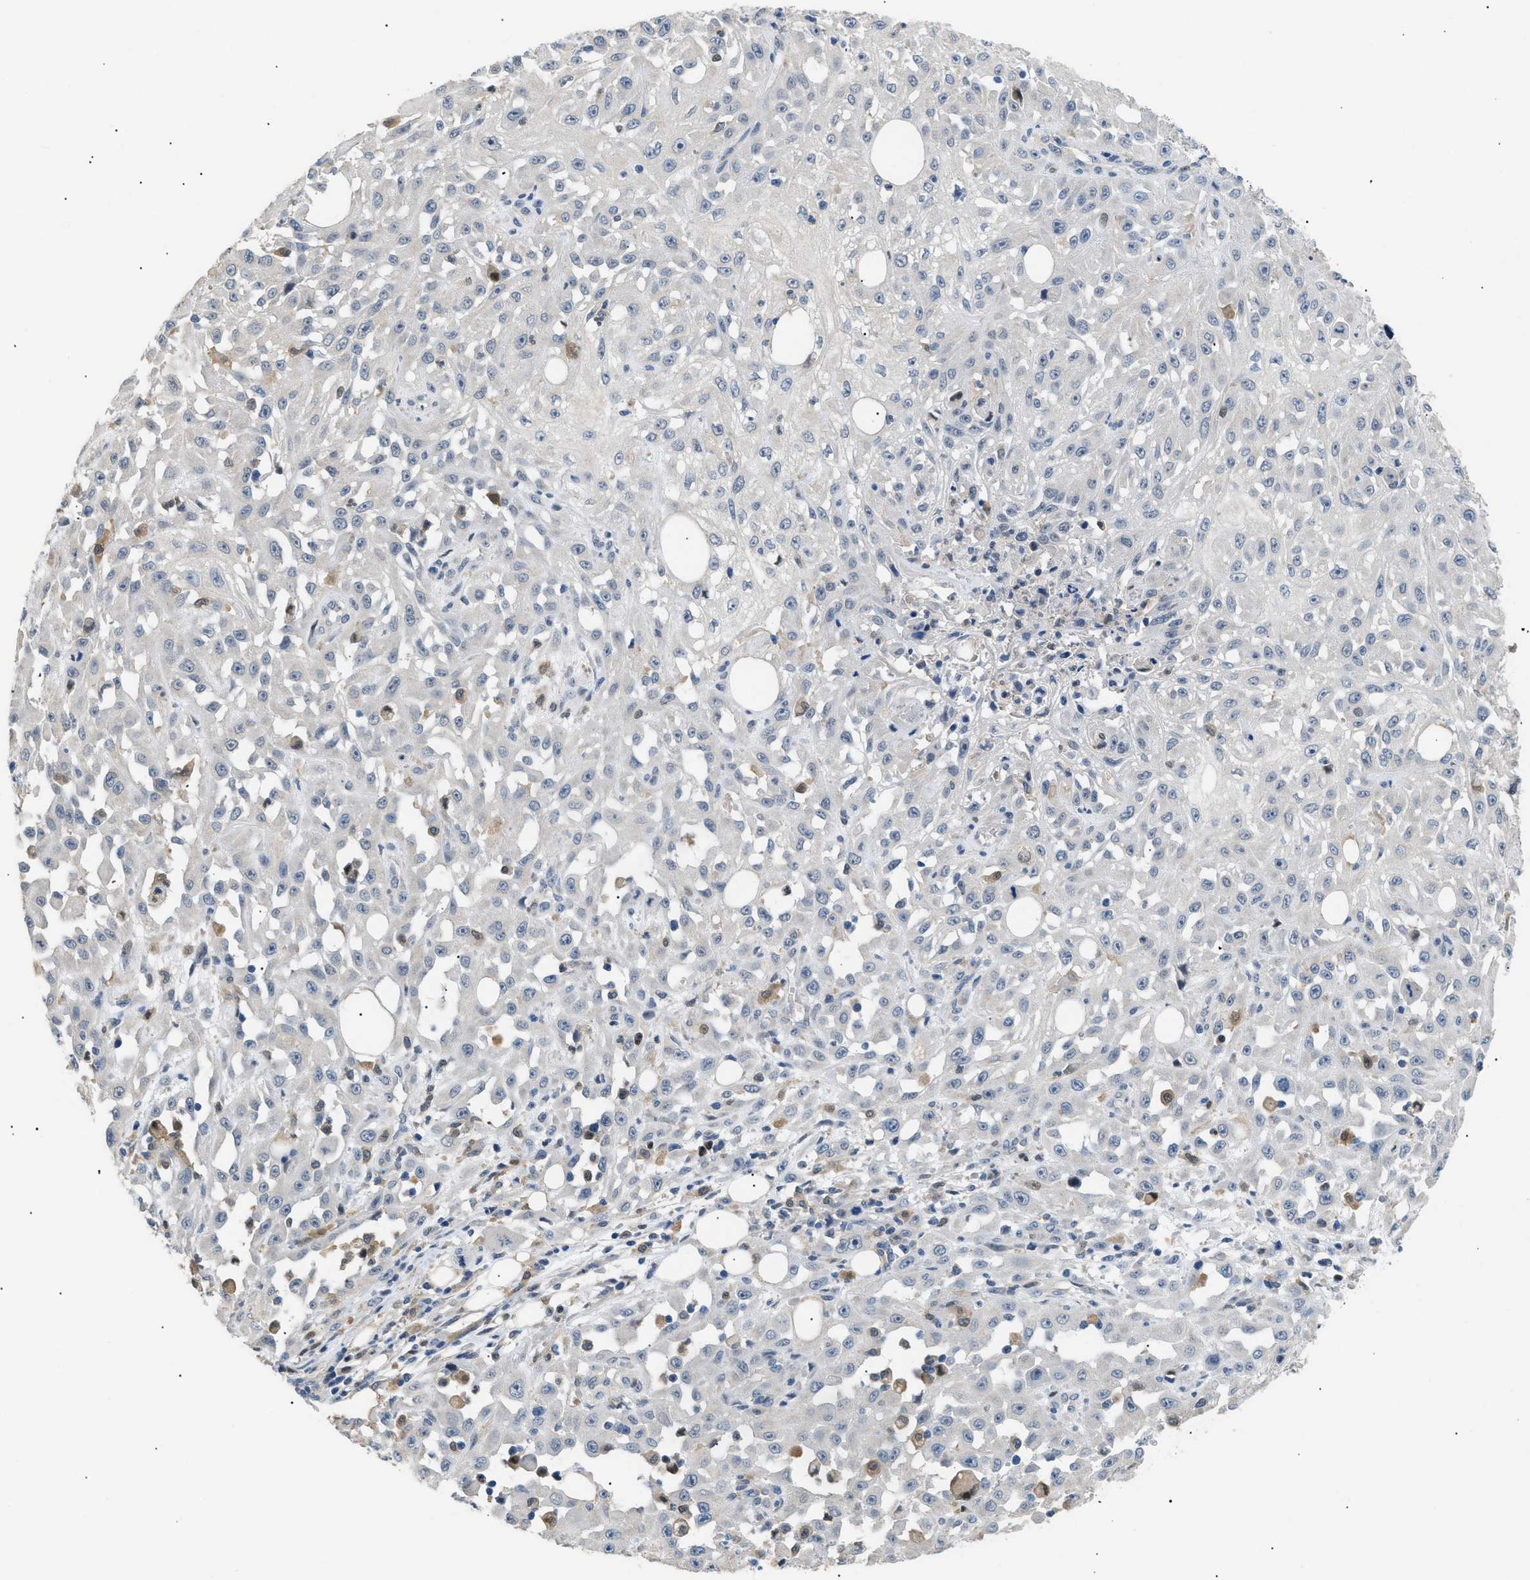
{"staining": {"intensity": "negative", "quantity": "none", "location": "none"}, "tissue": "skin cancer", "cell_type": "Tumor cells", "image_type": "cancer", "snomed": [{"axis": "morphology", "description": "Squamous cell carcinoma, NOS"}, {"axis": "morphology", "description": "Squamous cell carcinoma, metastatic, NOS"}, {"axis": "topography", "description": "Skin"}, {"axis": "topography", "description": "Lymph node"}], "caption": "Skin cancer was stained to show a protein in brown. There is no significant positivity in tumor cells.", "gene": "AKR1A1", "patient": {"sex": "male", "age": 75}}